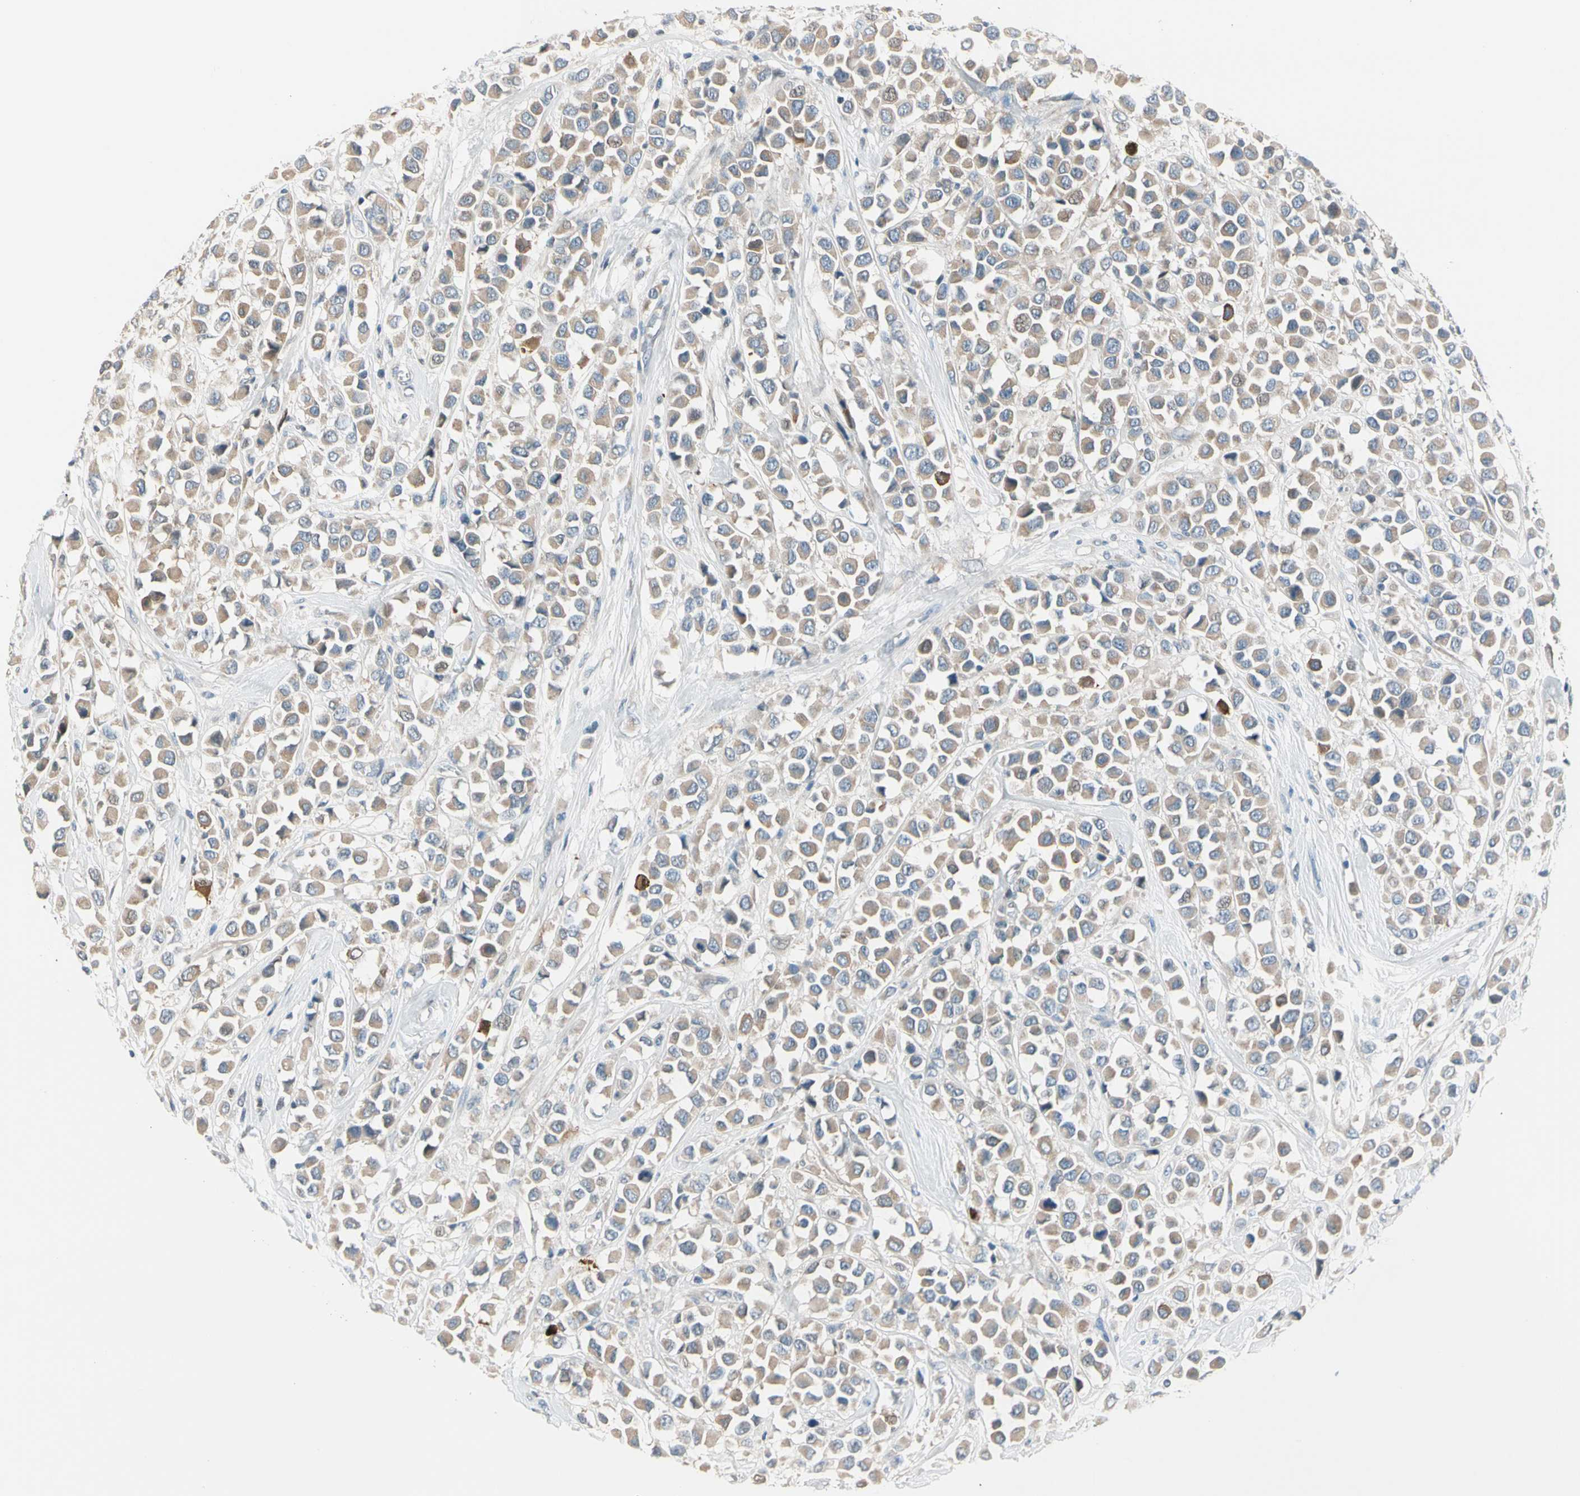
{"staining": {"intensity": "weak", "quantity": ">75%", "location": "cytoplasmic/membranous"}, "tissue": "breast cancer", "cell_type": "Tumor cells", "image_type": "cancer", "snomed": [{"axis": "morphology", "description": "Duct carcinoma"}, {"axis": "topography", "description": "Breast"}], "caption": "An immunohistochemistry (IHC) micrograph of neoplastic tissue is shown. Protein staining in brown shows weak cytoplasmic/membranous positivity in invasive ductal carcinoma (breast) within tumor cells. Nuclei are stained in blue.", "gene": "STK40", "patient": {"sex": "female", "age": 61}}